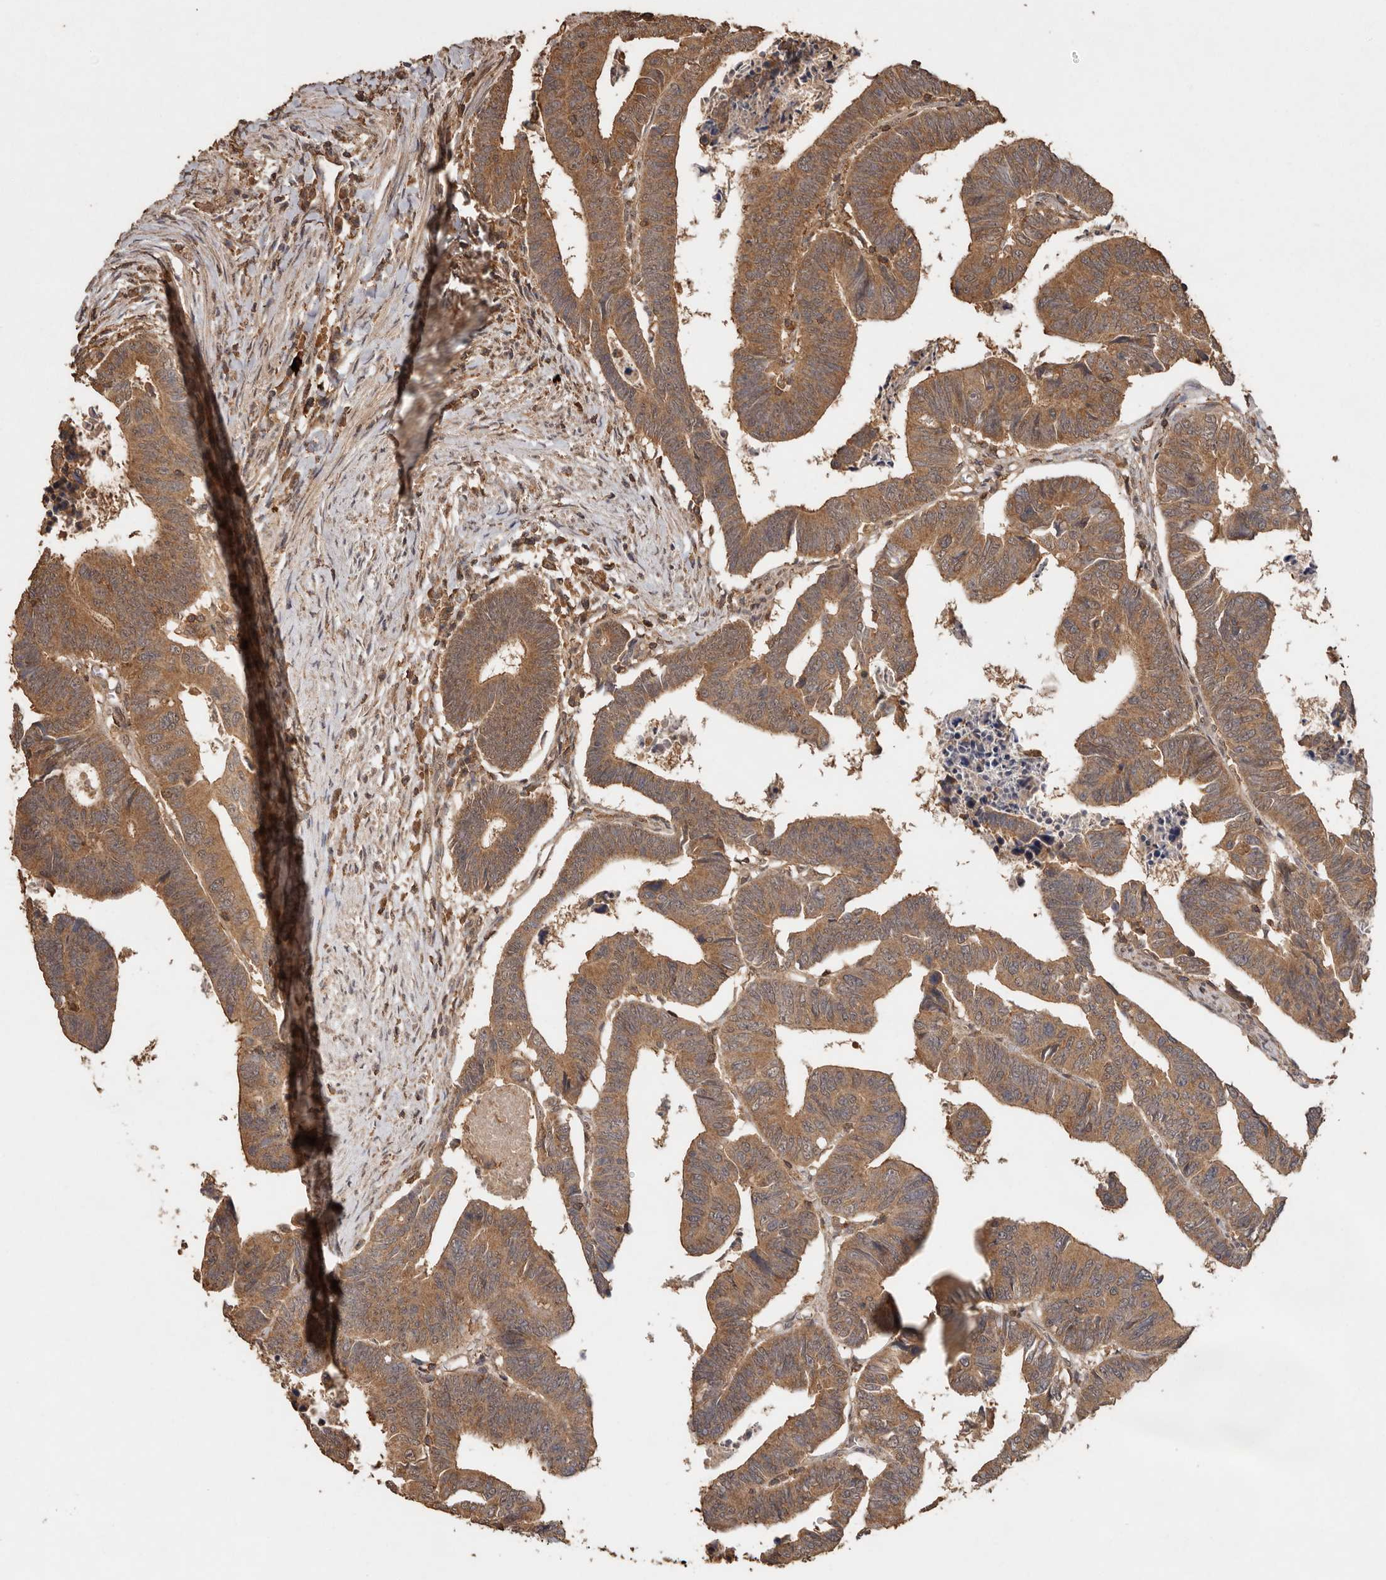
{"staining": {"intensity": "moderate", "quantity": ">75%", "location": "cytoplasmic/membranous"}, "tissue": "colorectal cancer", "cell_type": "Tumor cells", "image_type": "cancer", "snomed": [{"axis": "morphology", "description": "Adenocarcinoma, NOS"}, {"axis": "topography", "description": "Rectum"}], "caption": "The micrograph demonstrates a brown stain indicating the presence of a protein in the cytoplasmic/membranous of tumor cells in colorectal cancer (adenocarcinoma).", "gene": "RWDD1", "patient": {"sex": "female", "age": 65}}